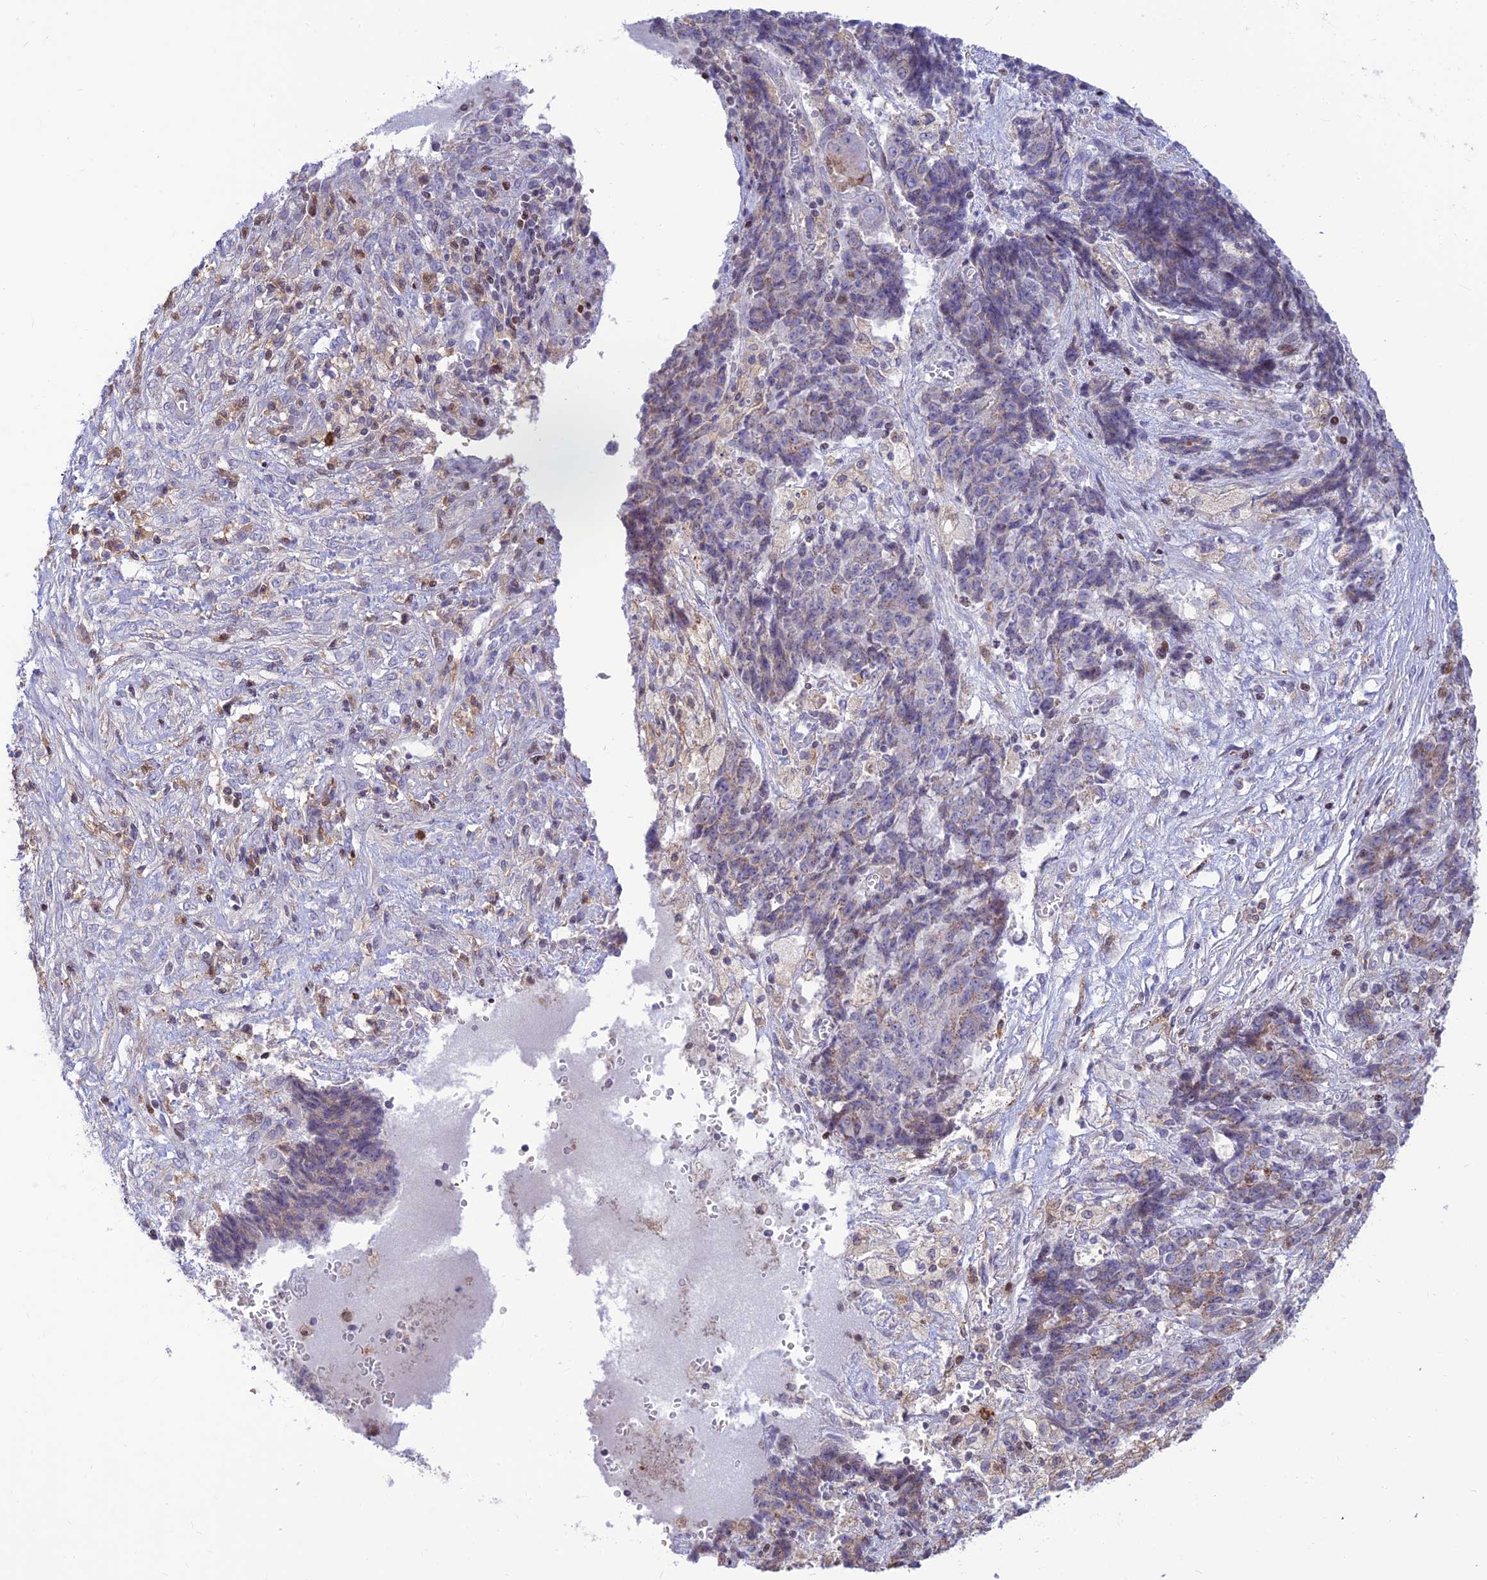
{"staining": {"intensity": "weak", "quantity": "25%-75%", "location": "cytoplasmic/membranous"}, "tissue": "ovarian cancer", "cell_type": "Tumor cells", "image_type": "cancer", "snomed": [{"axis": "morphology", "description": "Carcinoma, endometroid"}, {"axis": "topography", "description": "Ovary"}], "caption": "Ovarian cancer (endometroid carcinoma) stained with a brown dye shows weak cytoplasmic/membranous positive positivity in approximately 25%-75% of tumor cells.", "gene": "FAM186B", "patient": {"sex": "female", "age": 42}}